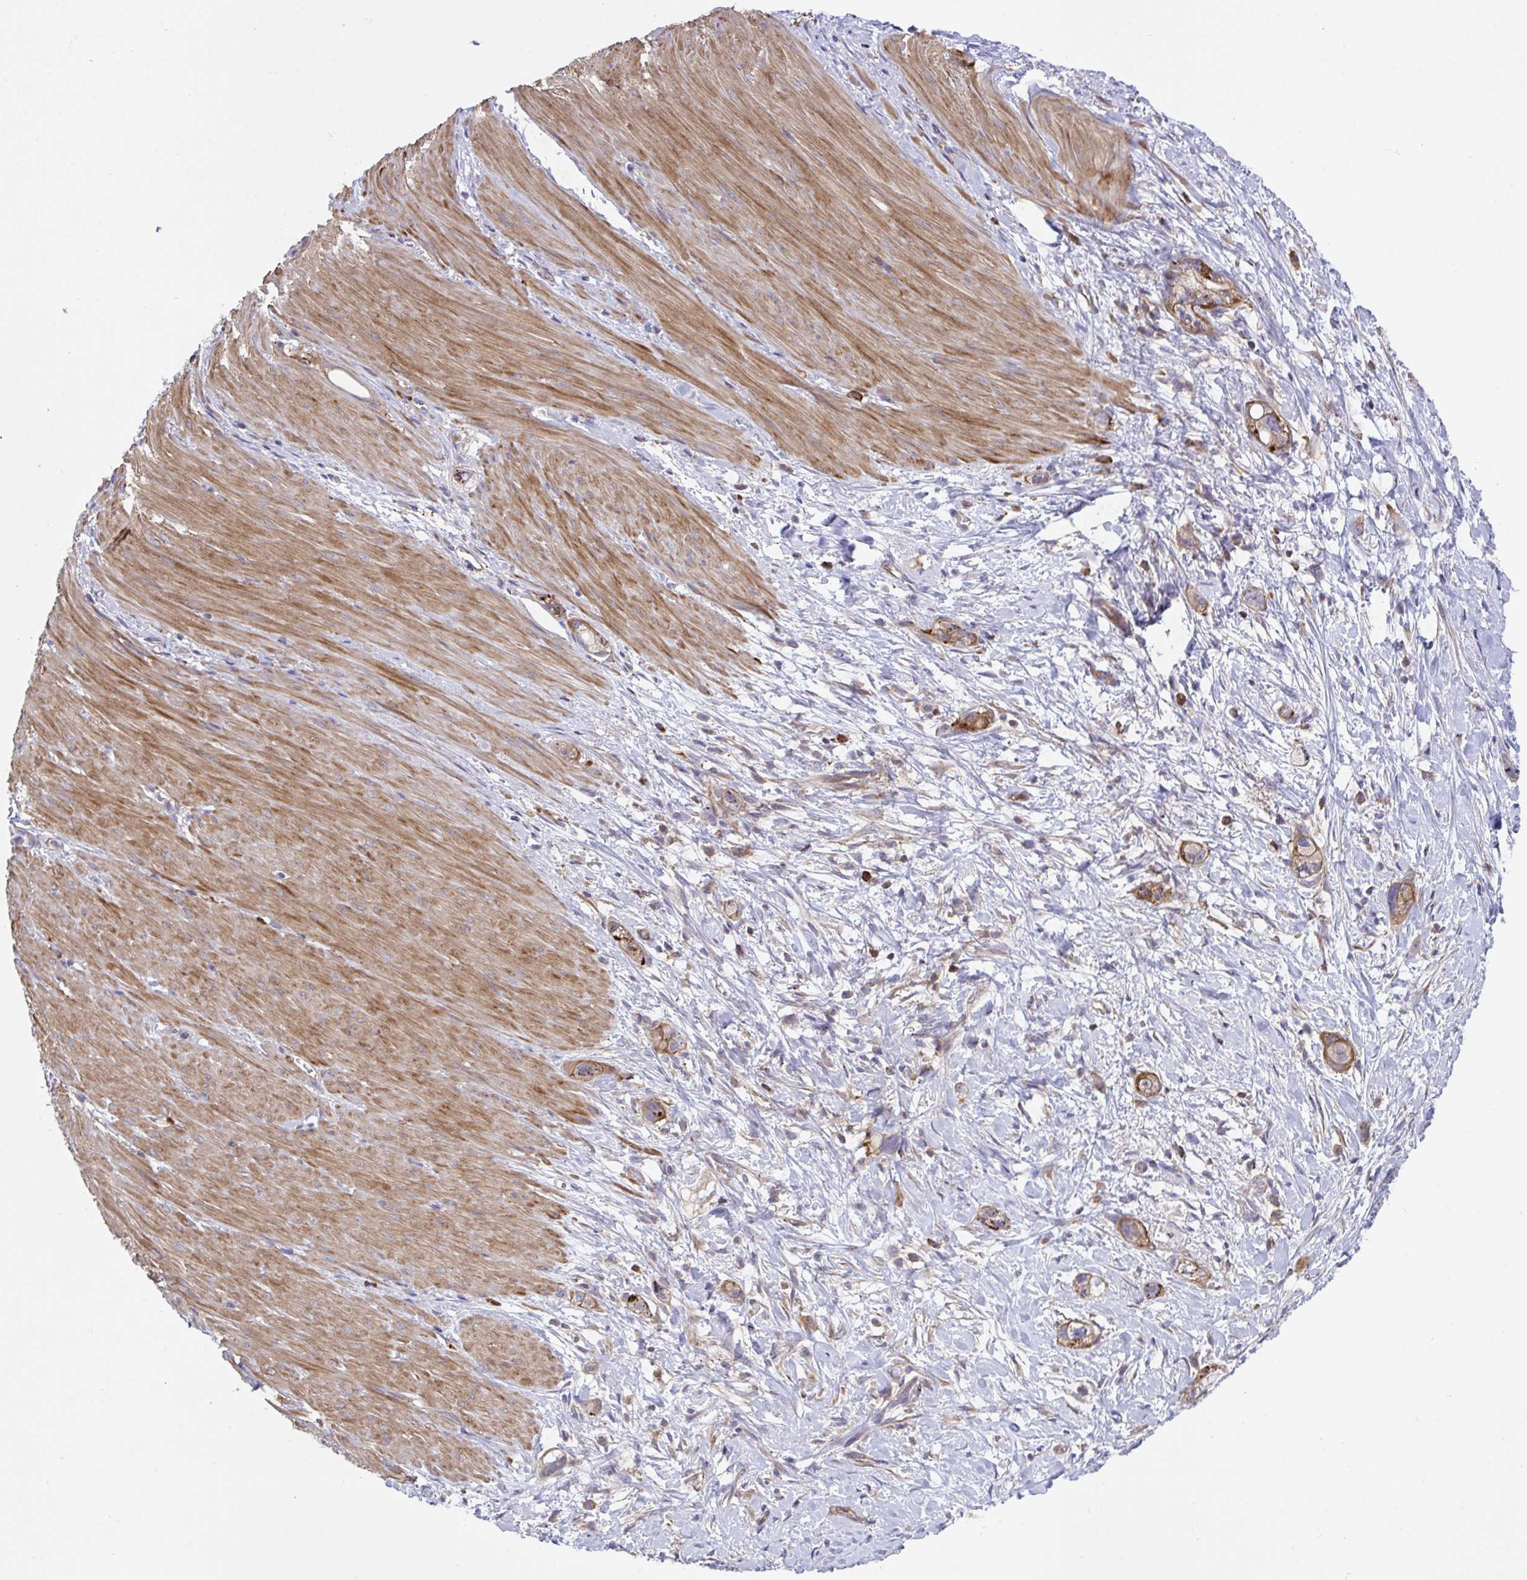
{"staining": {"intensity": "moderate", "quantity": ">75%", "location": "cytoplasmic/membranous"}, "tissue": "stomach cancer", "cell_type": "Tumor cells", "image_type": "cancer", "snomed": [{"axis": "morphology", "description": "Adenocarcinoma, NOS"}, {"axis": "topography", "description": "Stomach"}, {"axis": "topography", "description": "Stomach, lower"}], "caption": "Immunohistochemistry (DAB (3,3'-diaminobenzidine)) staining of adenocarcinoma (stomach) exhibits moderate cytoplasmic/membranous protein staining in approximately >75% of tumor cells.", "gene": "PPIH", "patient": {"sex": "female", "age": 48}}